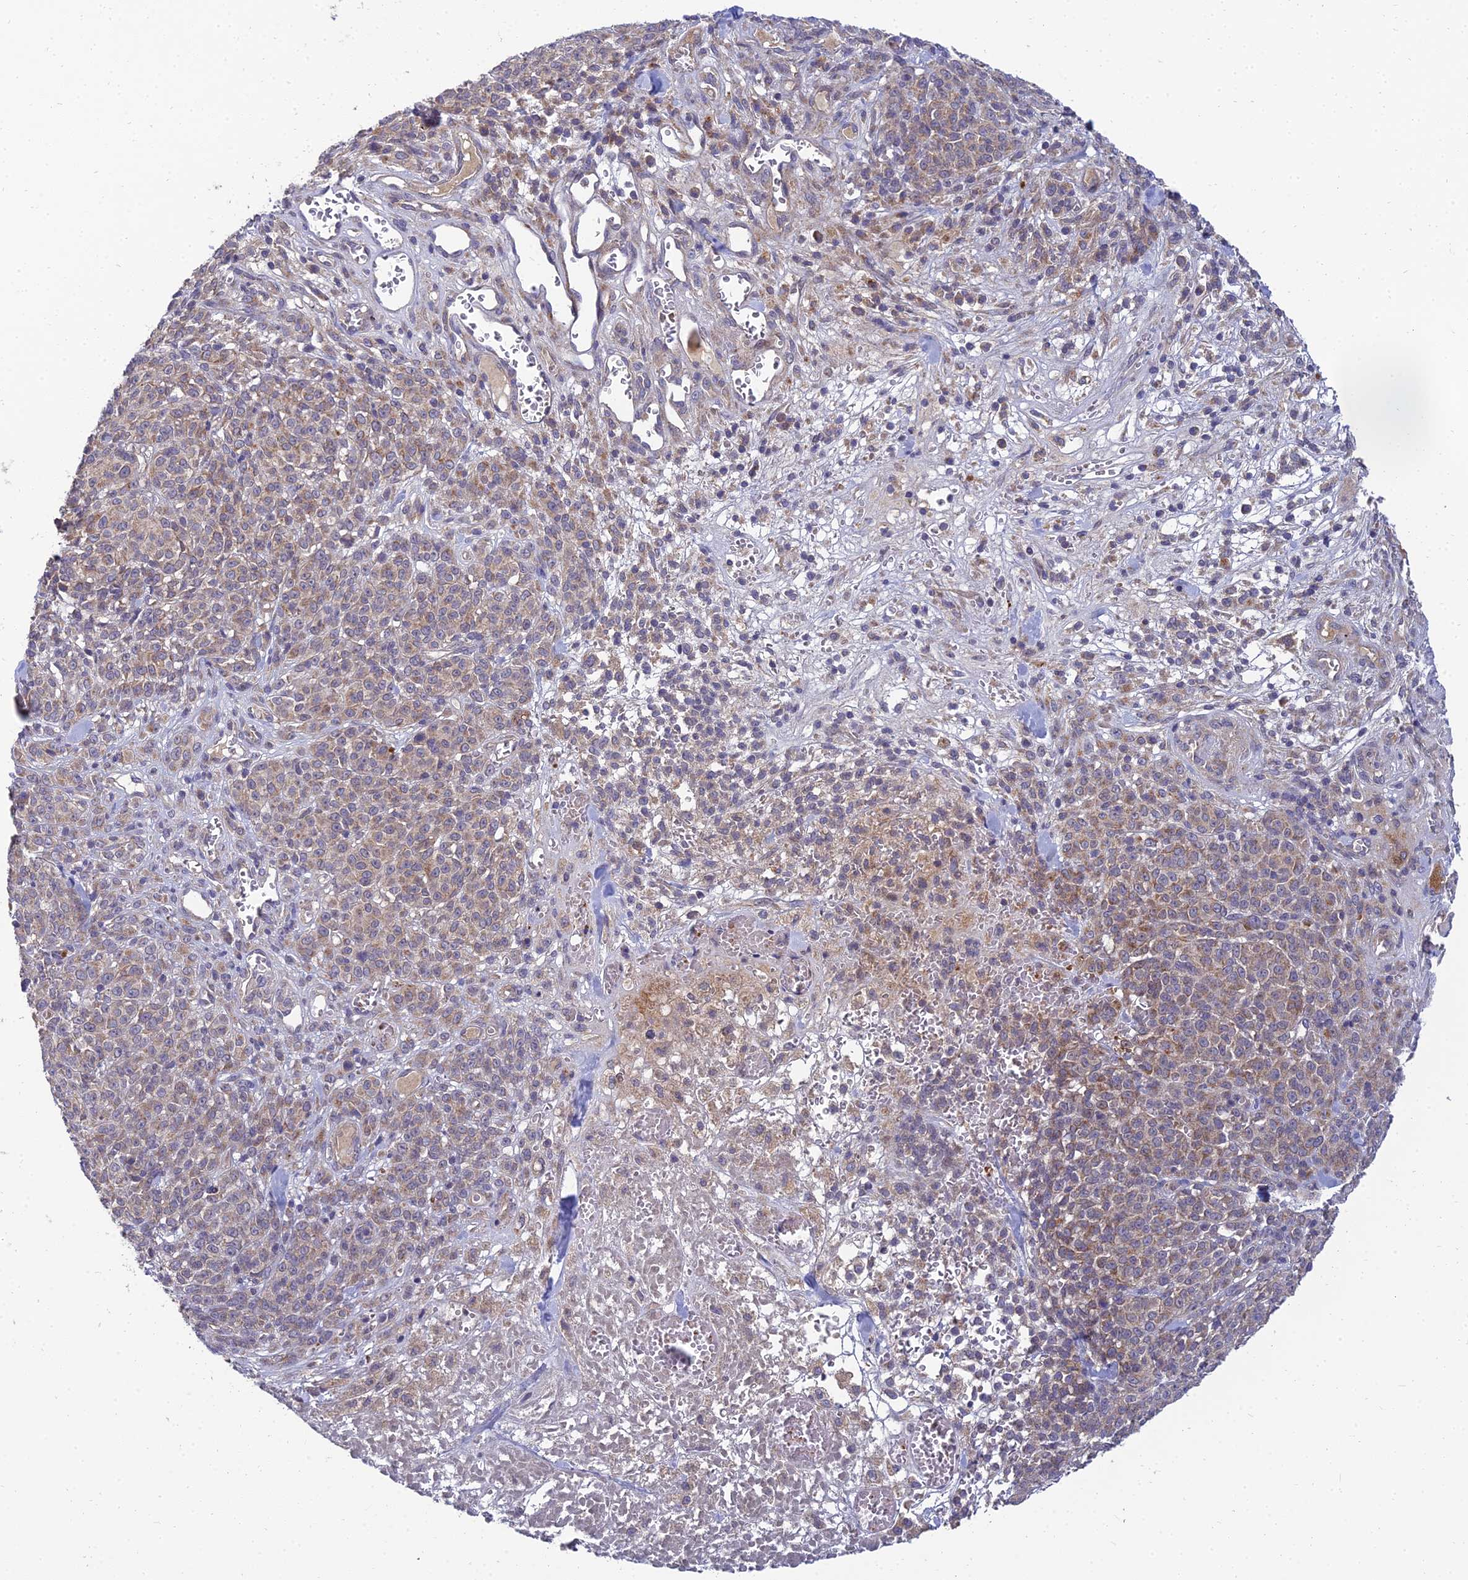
{"staining": {"intensity": "moderate", "quantity": "<25%", "location": "cytoplasmic/membranous"}, "tissue": "melanoma", "cell_type": "Tumor cells", "image_type": "cancer", "snomed": [{"axis": "morphology", "description": "Normal tissue, NOS"}, {"axis": "morphology", "description": "Malignant melanoma, NOS"}, {"axis": "topography", "description": "Skin"}], "caption": "Moderate cytoplasmic/membranous positivity for a protein is identified in approximately <25% of tumor cells of melanoma using IHC.", "gene": "NPY", "patient": {"sex": "female", "age": 34}}